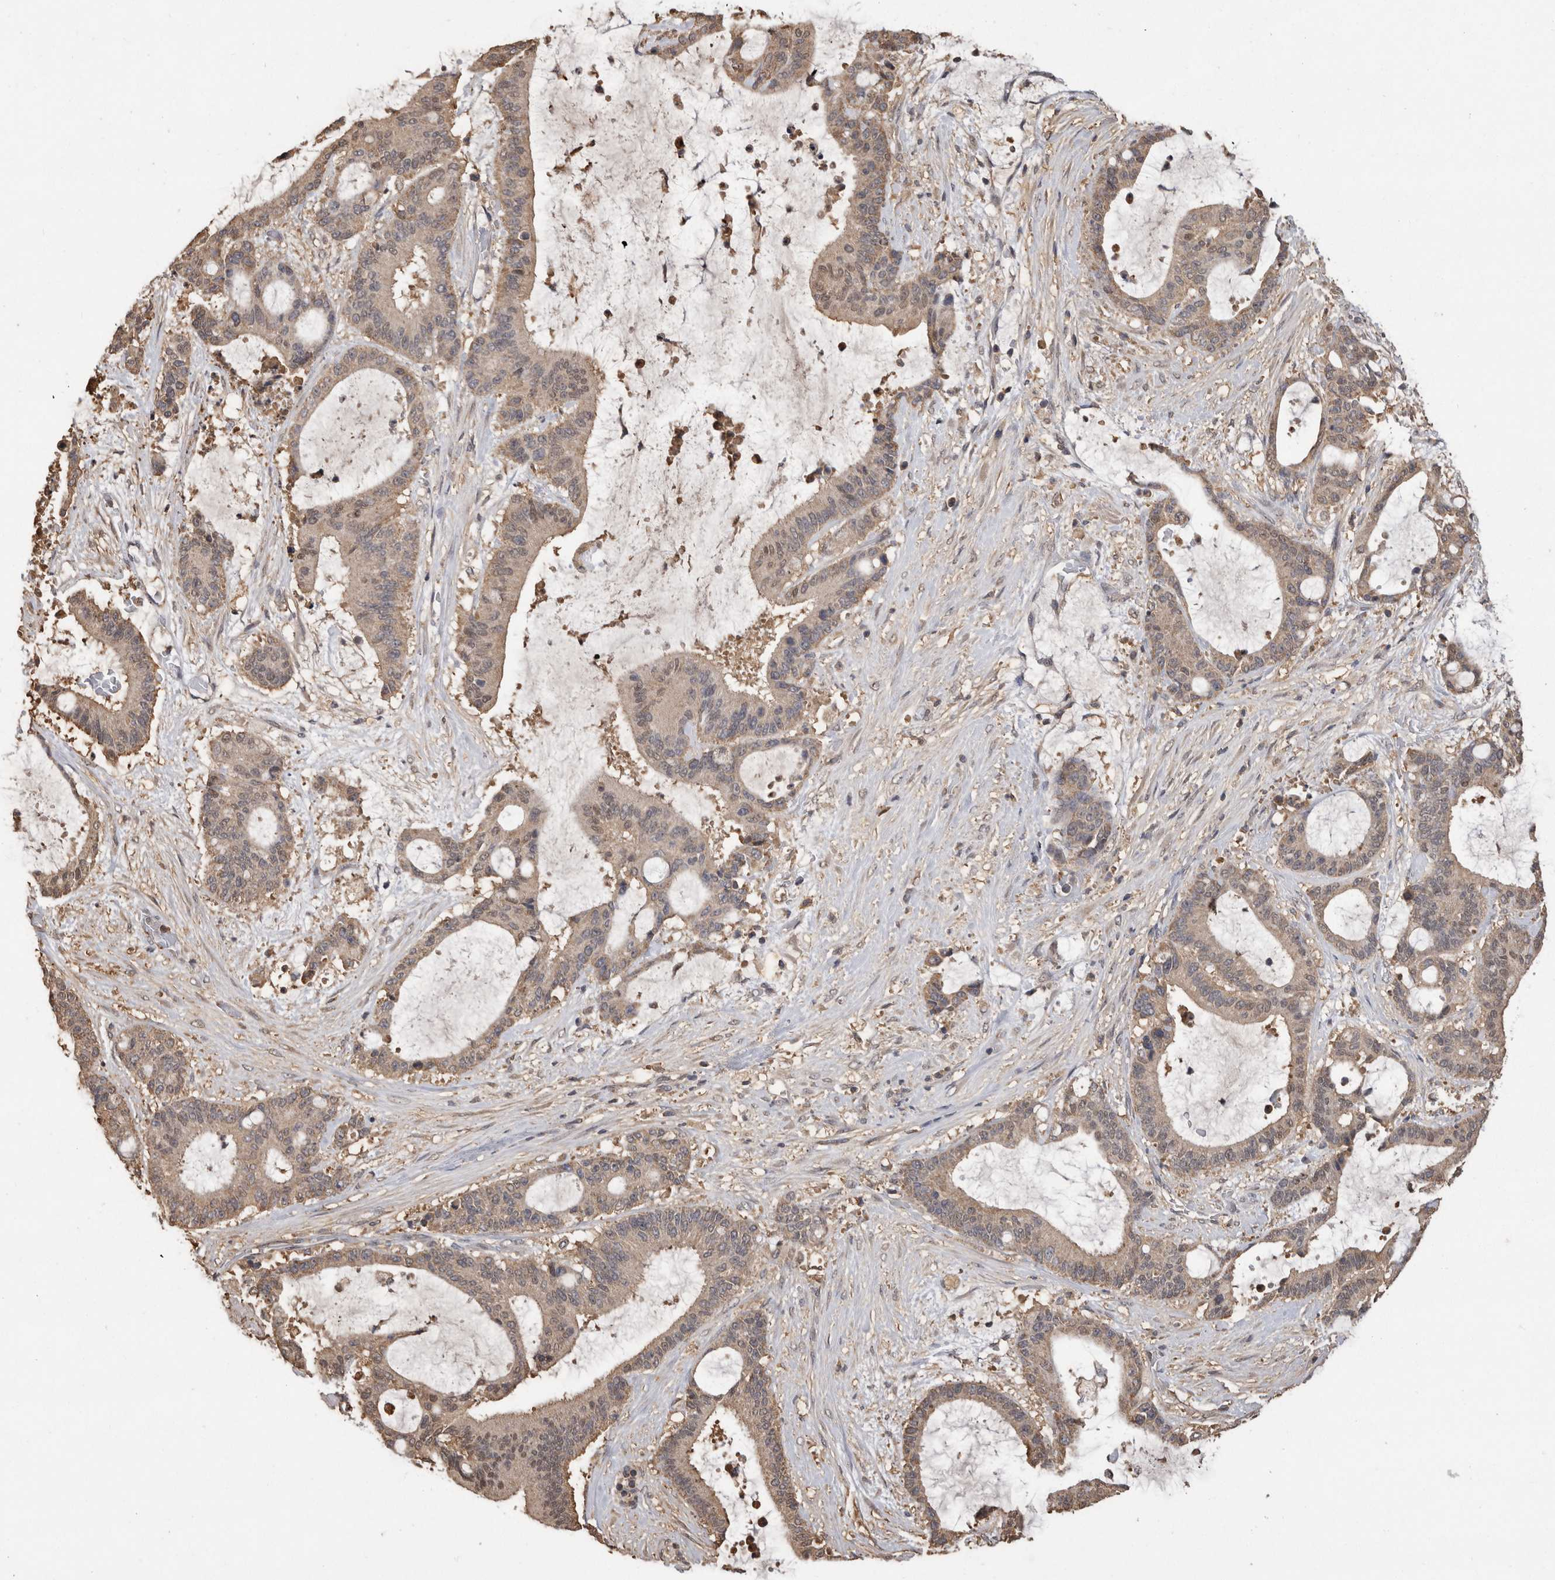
{"staining": {"intensity": "weak", "quantity": "25%-75%", "location": "cytoplasmic/membranous"}, "tissue": "liver cancer", "cell_type": "Tumor cells", "image_type": "cancer", "snomed": [{"axis": "morphology", "description": "Cholangiocarcinoma"}, {"axis": "topography", "description": "Liver"}], "caption": "A high-resolution micrograph shows IHC staining of liver cancer (cholangiocarcinoma), which demonstrates weak cytoplasmic/membranous expression in approximately 25%-75% of tumor cells.", "gene": "PREP", "patient": {"sex": "female", "age": 73}}